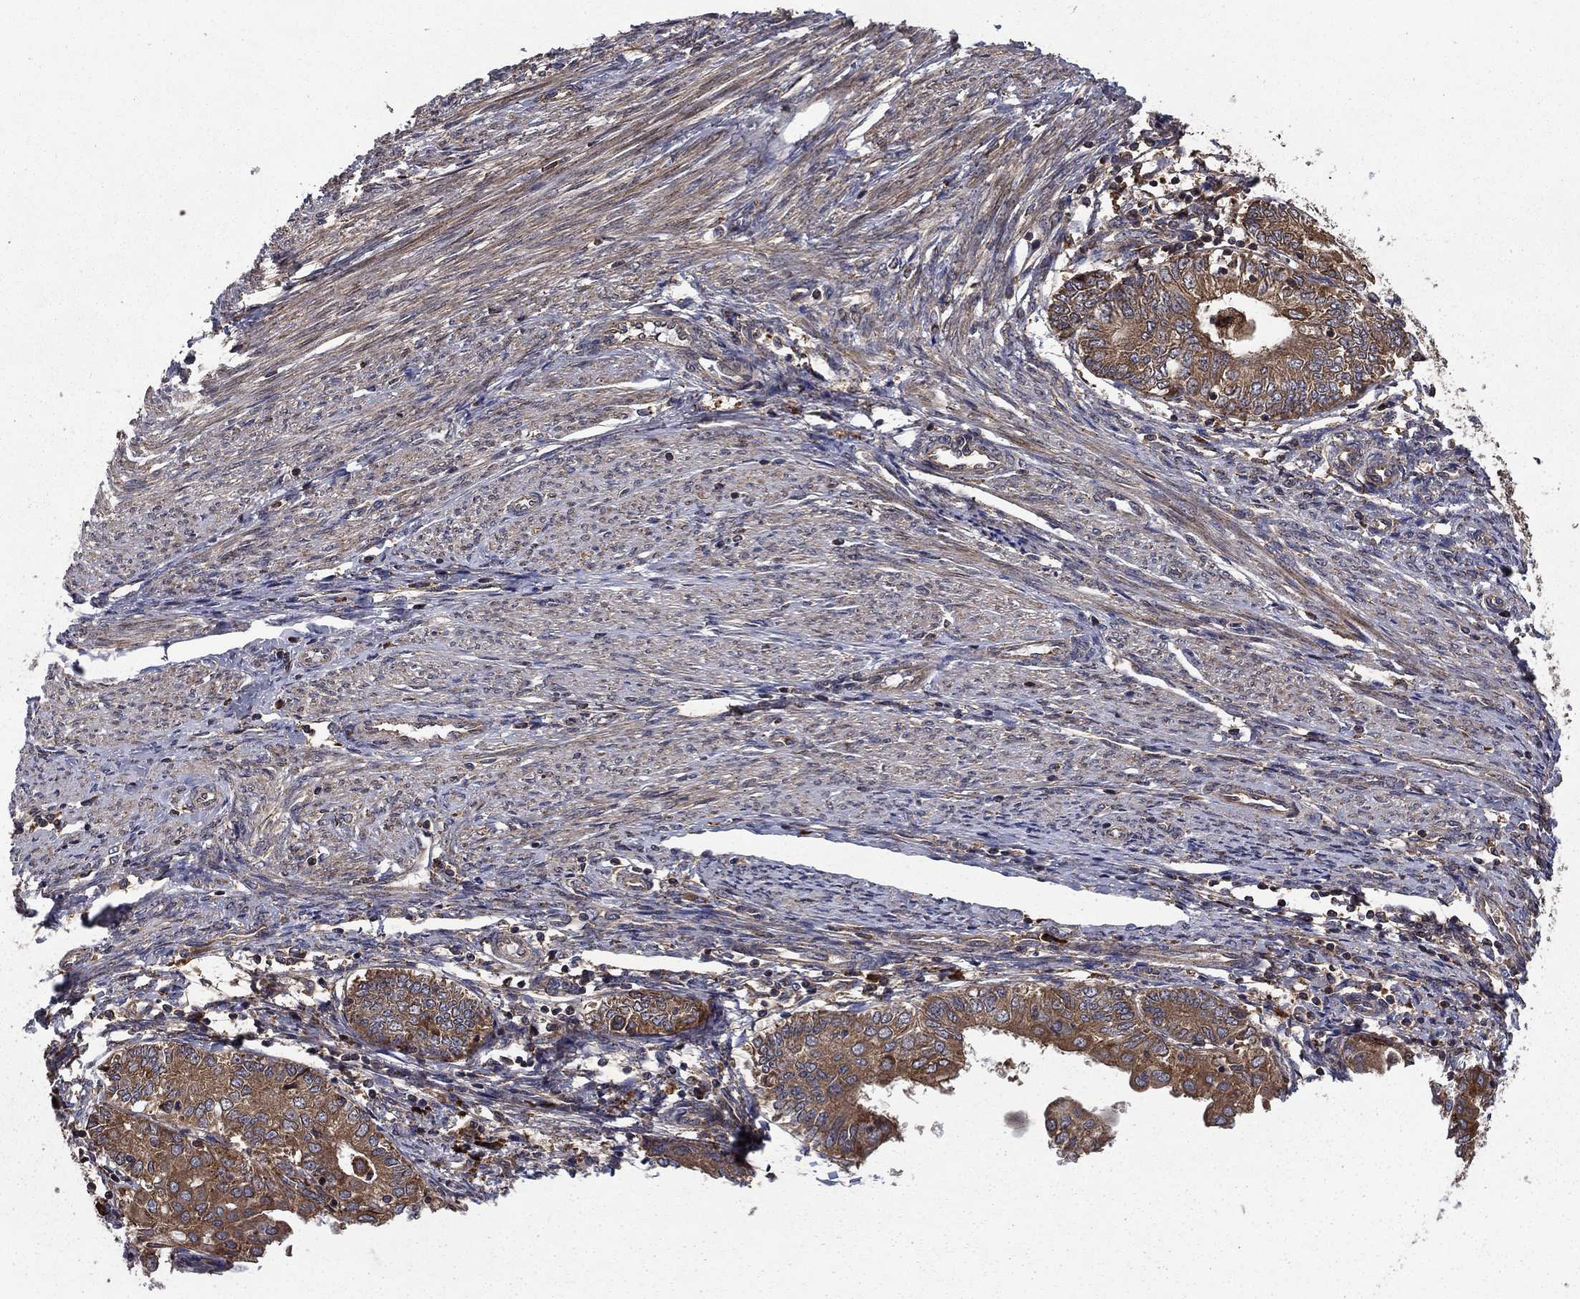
{"staining": {"intensity": "moderate", "quantity": ">75%", "location": "cytoplasmic/membranous"}, "tissue": "endometrial cancer", "cell_type": "Tumor cells", "image_type": "cancer", "snomed": [{"axis": "morphology", "description": "Adenocarcinoma, NOS"}, {"axis": "topography", "description": "Endometrium"}], "caption": "Human endometrial cancer (adenocarcinoma) stained with a brown dye displays moderate cytoplasmic/membranous positive positivity in about >75% of tumor cells.", "gene": "BABAM2", "patient": {"sex": "female", "age": 68}}